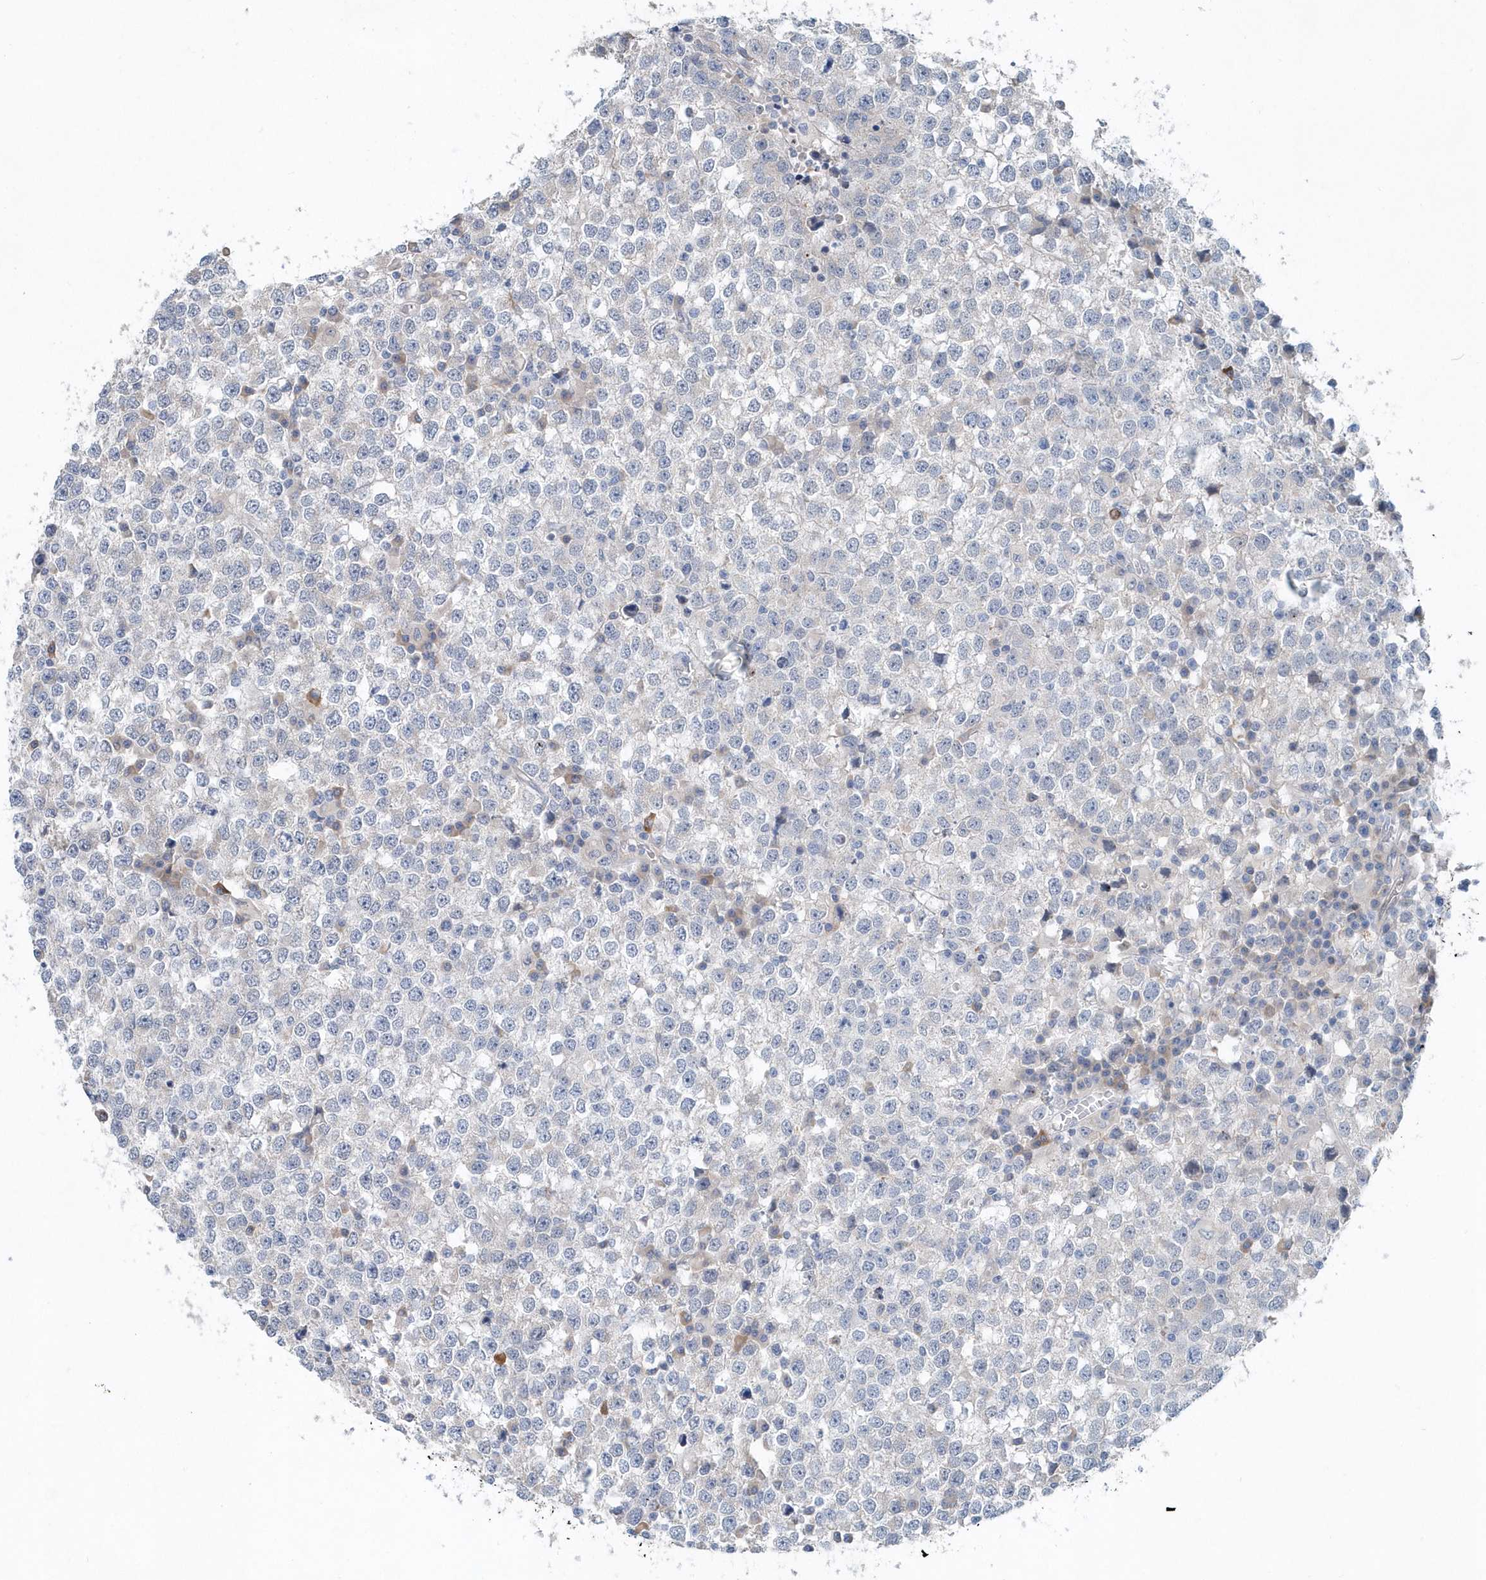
{"staining": {"intensity": "negative", "quantity": "none", "location": "none"}, "tissue": "testis cancer", "cell_type": "Tumor cells", "image_type": "cancer", "snomed": [{"axis": "morphology", "description": "Seminoma, NOS"}, {"axis": "topography", "description": "Testis"}], "caption": "Tumor cells are negative for protein expression in human testis cancer.", "gene": "PFN2", "patient": {"sex": "male", "age": 65}}